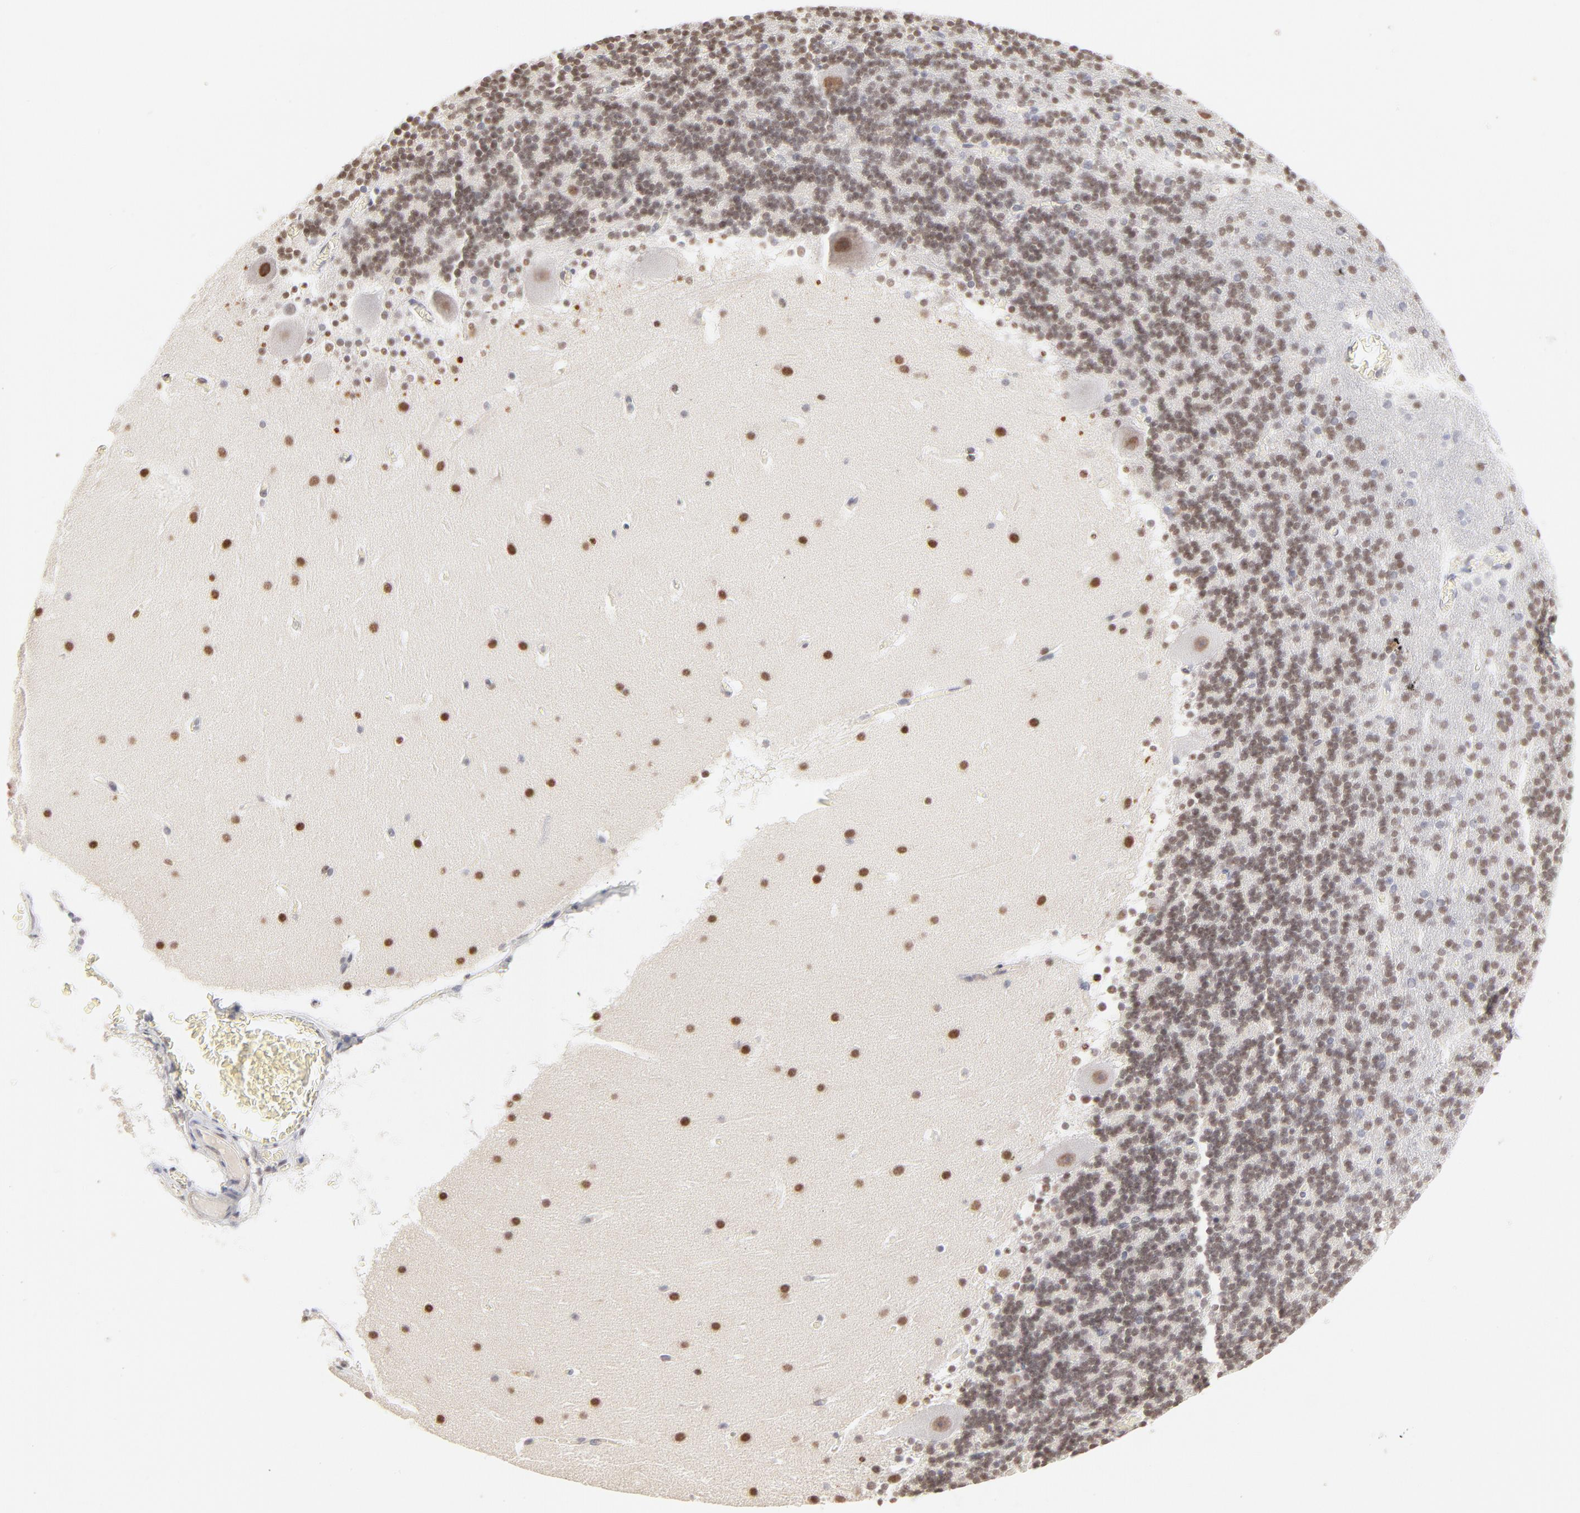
{"staining": {"intensity": "strong", "quantity": ">75%", "location": "nuclear"}, "tissue": "cerebellum", "cell_type": "Cells in granular layer", "image_type": "normal", "snomed": [{"axis": "morphology", "description": "Normal tissue, NOS"}, {"axis": "topography", "description": "Cerebellum"}], "caption": "Cerebellum stained for a protein (brown) demonstrates strong nuclear positive staining in about >75% of cells in granular layer.", "gene": "PBX1", "patient": {"sex": "male", "age": 45}}